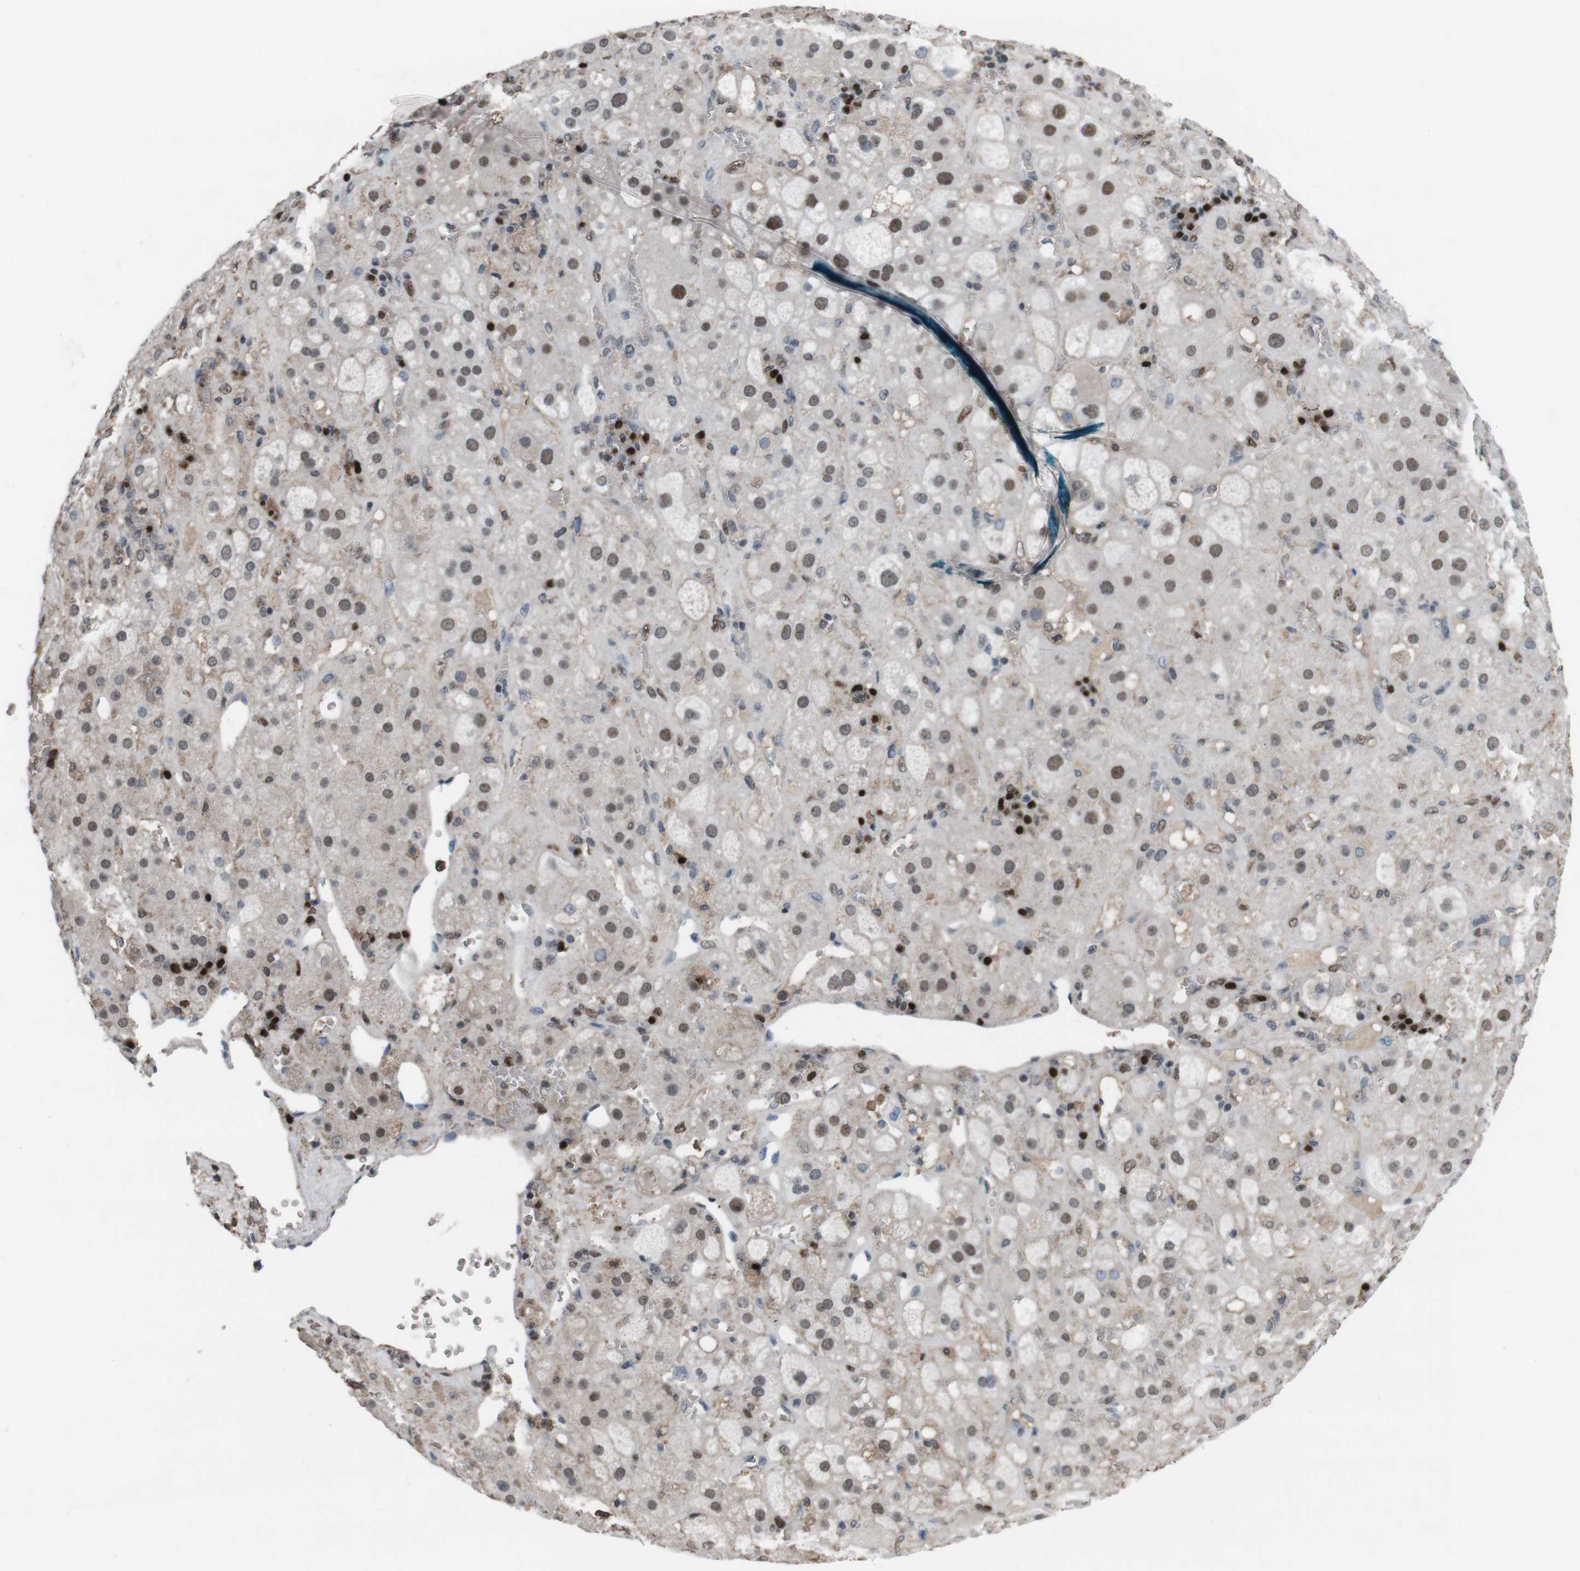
{"staining": {"intensity": "moderate", "quantity": ">75%", "location": "nuclear"}, "tissue": "adrenal gland", "cell_type": "Glandular cells", "image_type": "normal", "snomed": [{"axis": "morphology", "description": "Normal tissue, NOS"}, {"axis": "topography", "description": "Adrenal gland"}], "caption": "Immunohistochemistry (IHC) photomicrograph of normal human adrenal gland stained for a protein (brown), which reveals medium levels of moderate nuclear staining in about >75% of glandular cells.", "gene": "SUB1", "patient": {"sex": "female", "age": 47}}